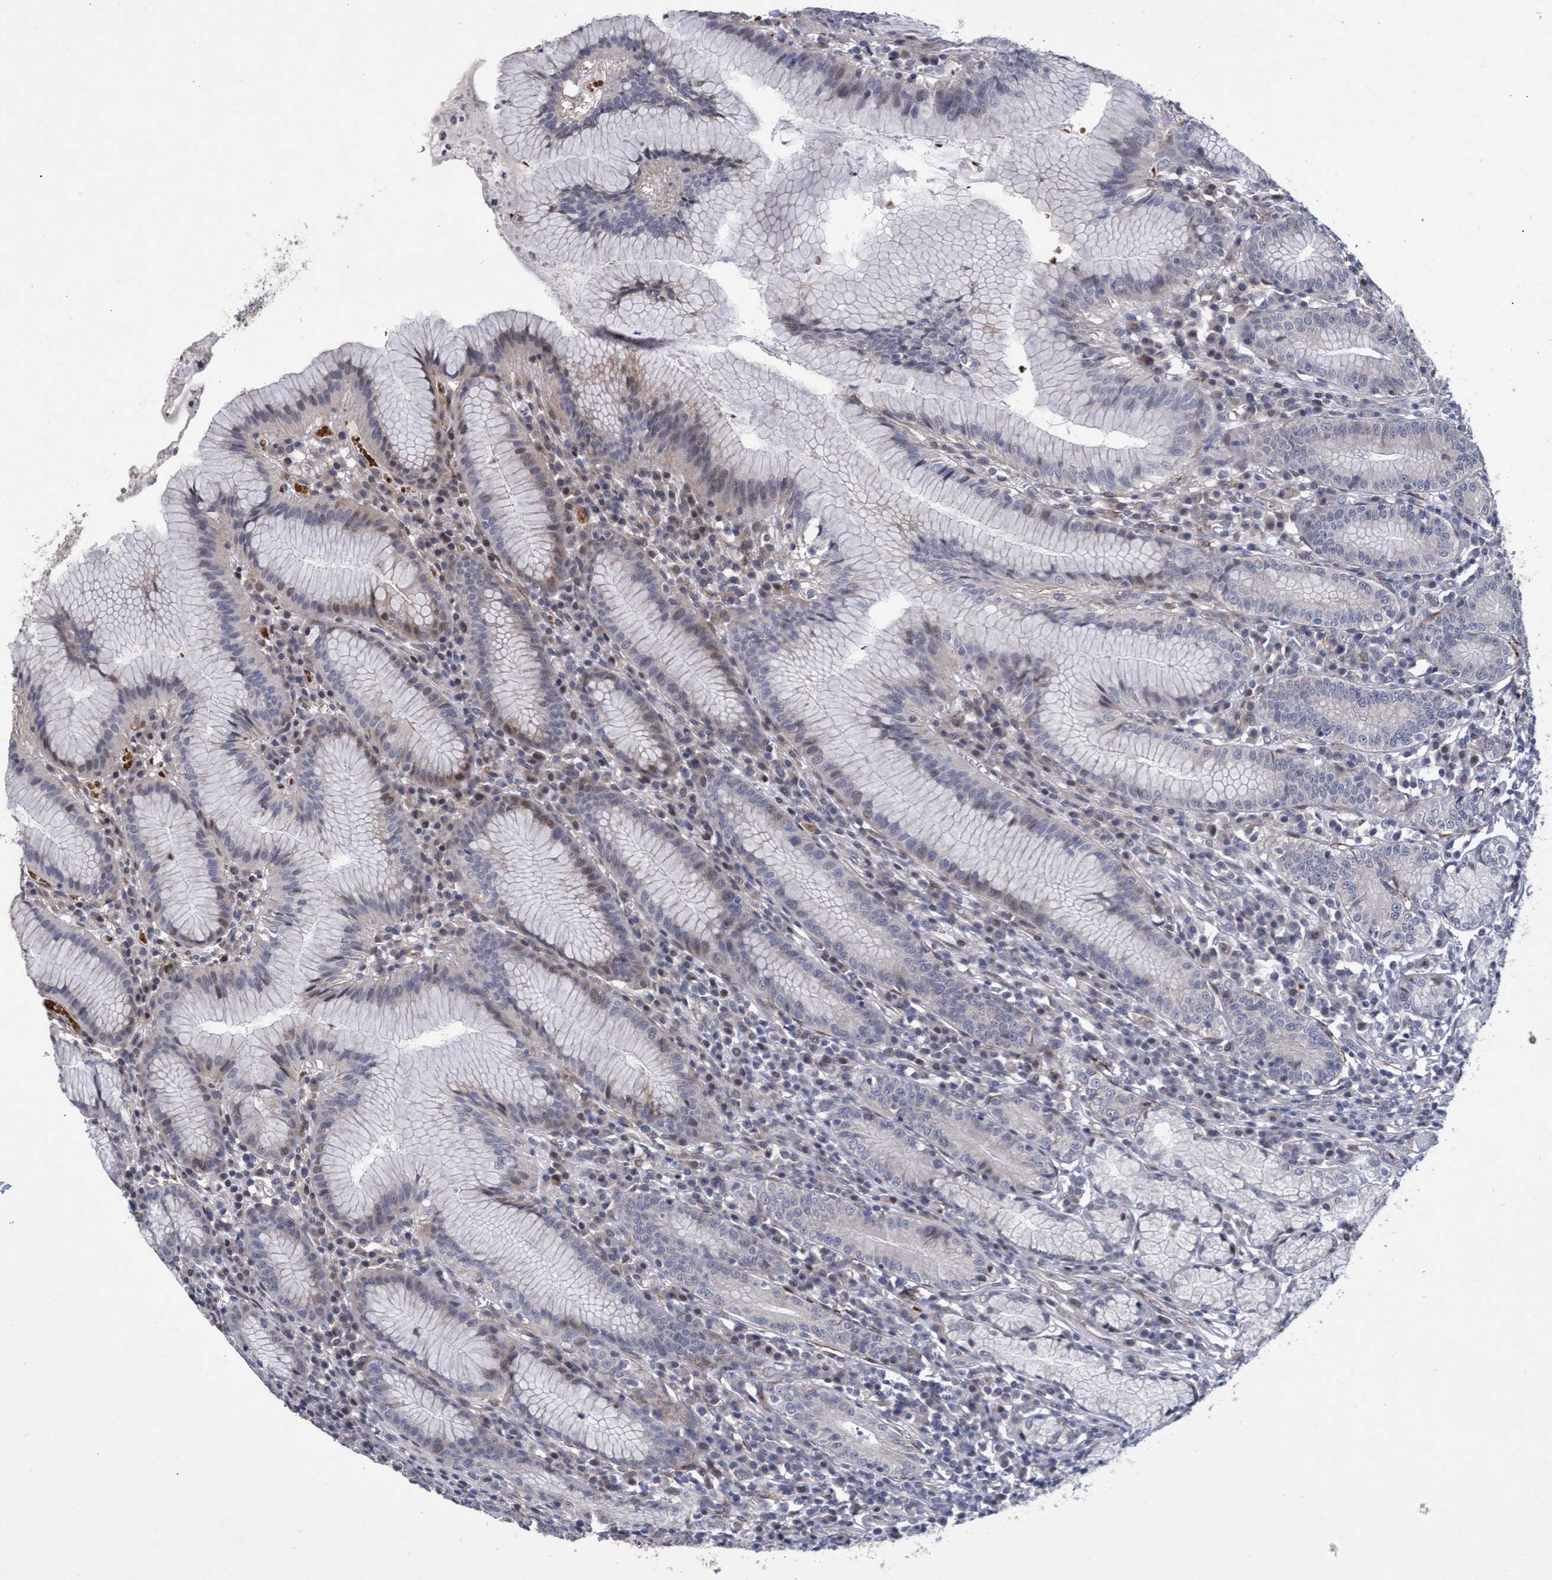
{"staining": {"intensity": "moderate", "quantity": "<25%", "location": "cytoplasmic/membranous"}, "tissue": "stomach", "cell_type": "Glandular cells", "image_type": "normal", "snomed": [{"axis": "morphology", "description": "Normal tissue, NOS"}, {"axis": "topography", "description": "Stomach"}], "caption": "Glandular cells reveal moderate cytoplasmic/membranous expression in approximately <25% of cells in benign stomach. (brown staining indicates protein expression, while blue staining denotes nuclei).", "gene": "ZNF750", "patient": {"sex": "male", "age": 55}}